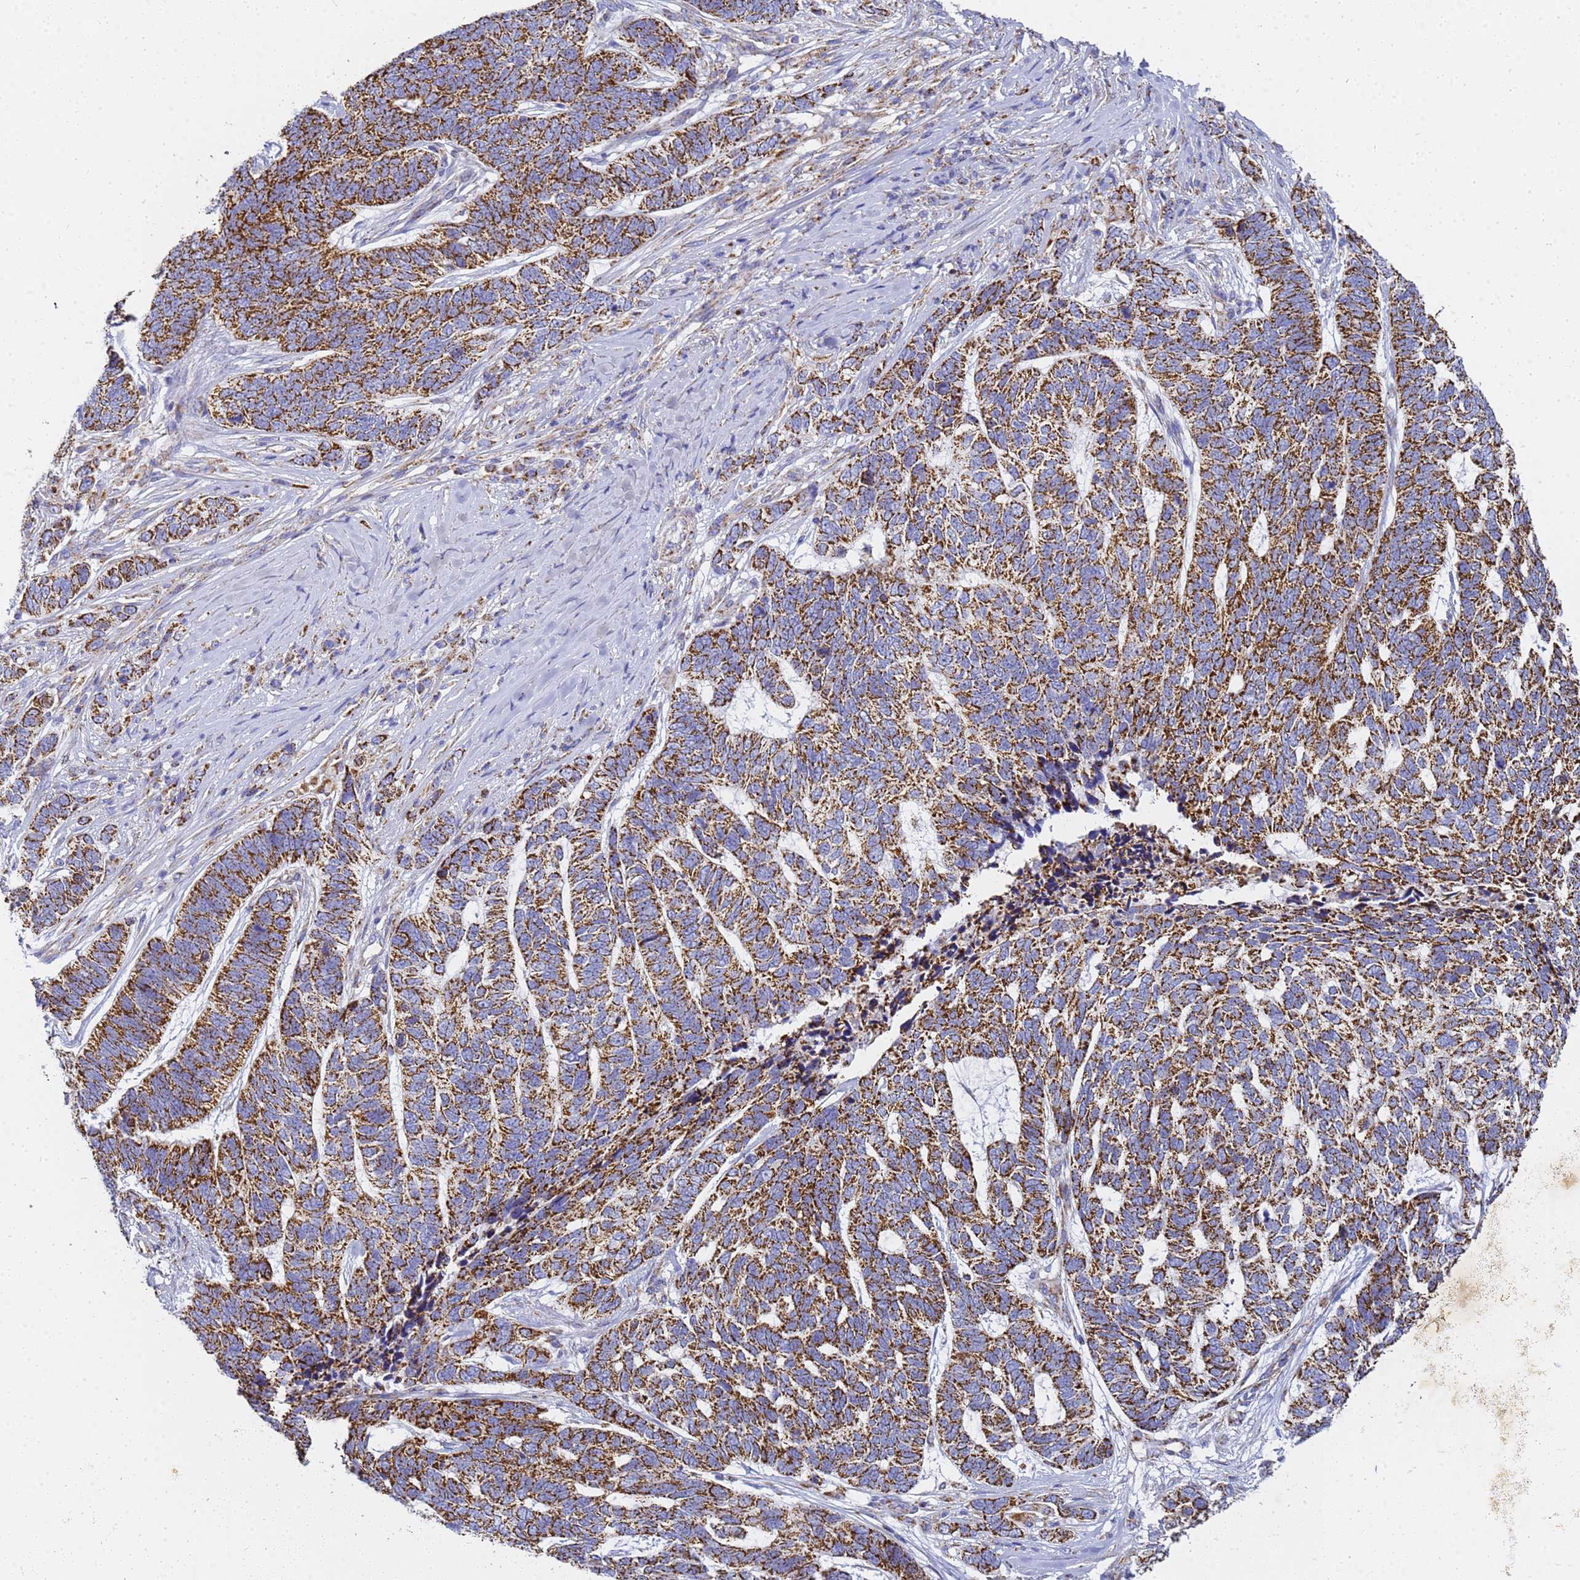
{"staining": {"intensity": "strong", "quantity": ">75%", "location": "cytoplasmic/membranous"}, "tissue": "skin cancer", "cell_type": "Tumor cells", "image_type": "cancer", "snomed": [{"axis": "morphology", "description": "Basal cell carcinoma"}, {"axis": "topography", "description": "Skin"}], "caption": "Basal cell carcinoma (skin) stained for a protein exhibits strong cytoplasmic/membranous positivity in tumor cells. Using DAB (brown) and hematoxylin (blue) stains, captured at high magnification using brightfield microscopy.", "gene": "CNIH4", "patient": {"sex": "female", "age": 65}}